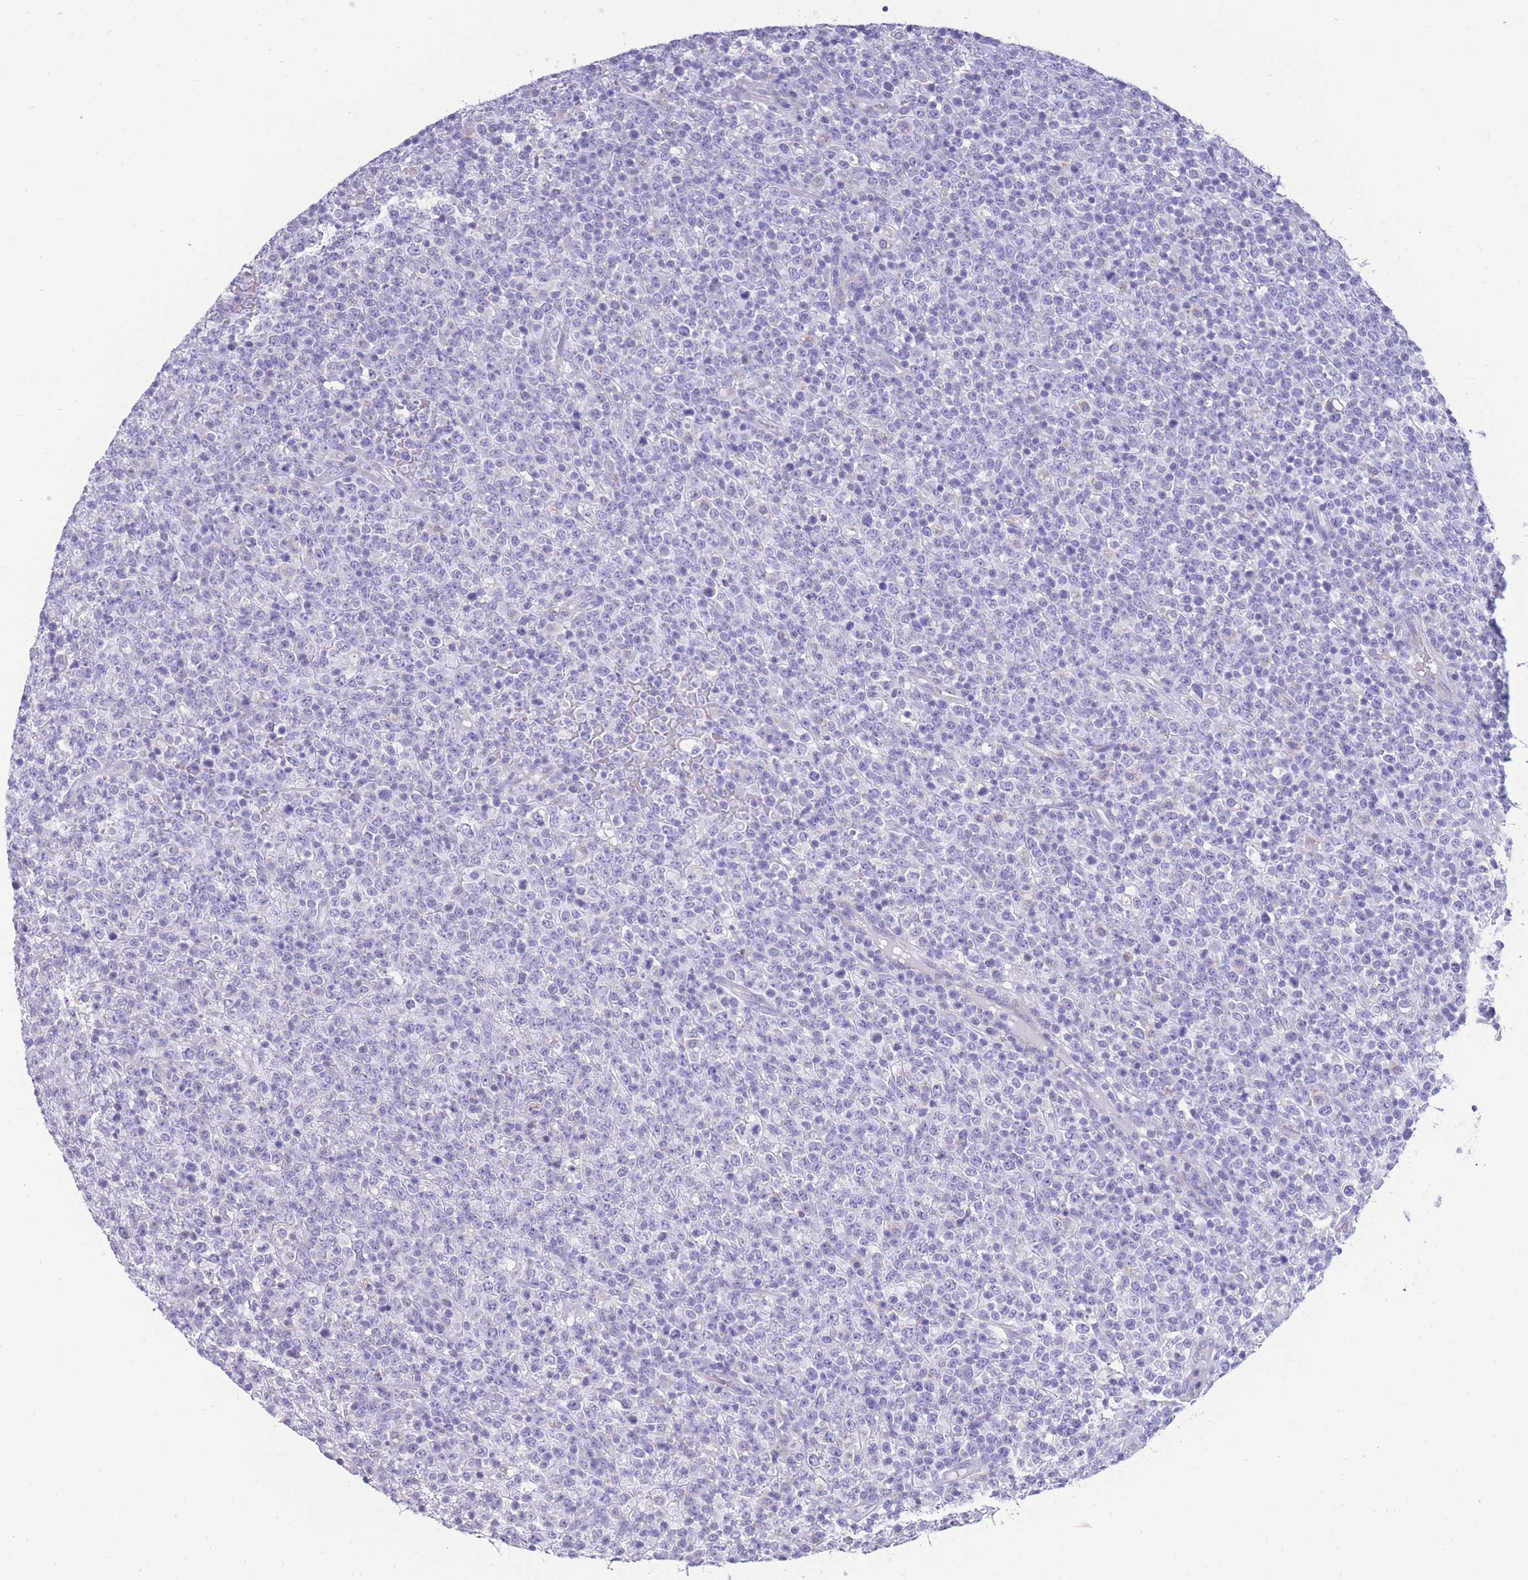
{"staining": {"intensity": "negative", "quantity": "none", "location": "none"}, "tissue": "lymphoma", "cell_type": "Tumor cells", "image_type": "cancer", "snomed": [{"axis": "morphology", "description": "Malignant lymphoma, non-Hodgkin's type, High grade"}, {"axis": "topography", "description": "Colon"}], "caption": "Protein analysis of lymphoma displays no significant positivity in tumor cells.", "gene": "INTS2", "patient": {"sex": "female", "age": 53}}